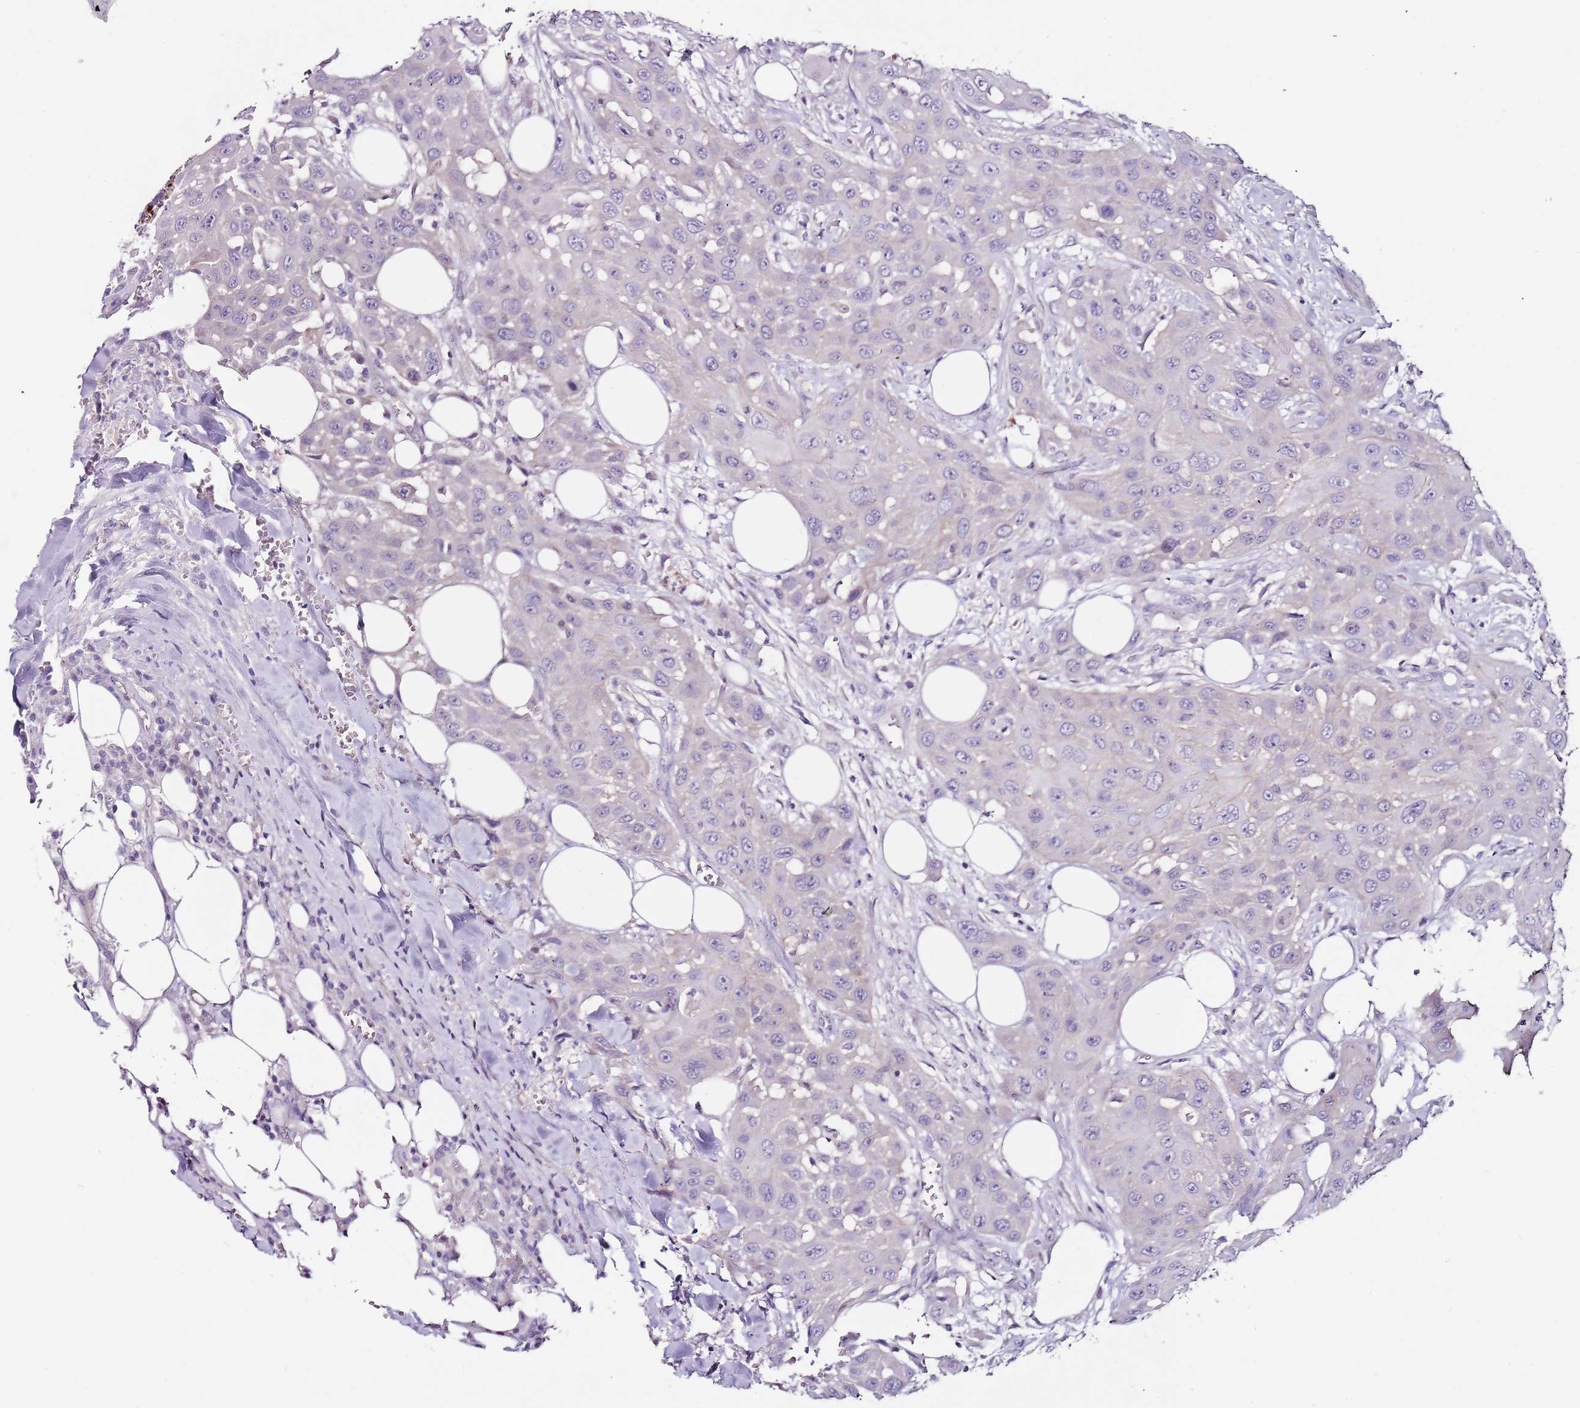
{"staining": {"intensity": "negative", "quantity": "none", "location": "none"}, "tissue": "head and neck cancer", "cell_type": "Tumor cells", "image_type": "cancer", "snomed": [{"axis": "morphology", "description": "Squamous cell carcinoma, NOS"}, {"axis": "topography", "description": "Head-Neck"}], "caption": "Micrograph shows no significant protein expression in tumor cells of head and neck cancer (squamous cell carcinoma).", "gene": "C2CD3", "patient": {"sex": "male", "age": 81}}